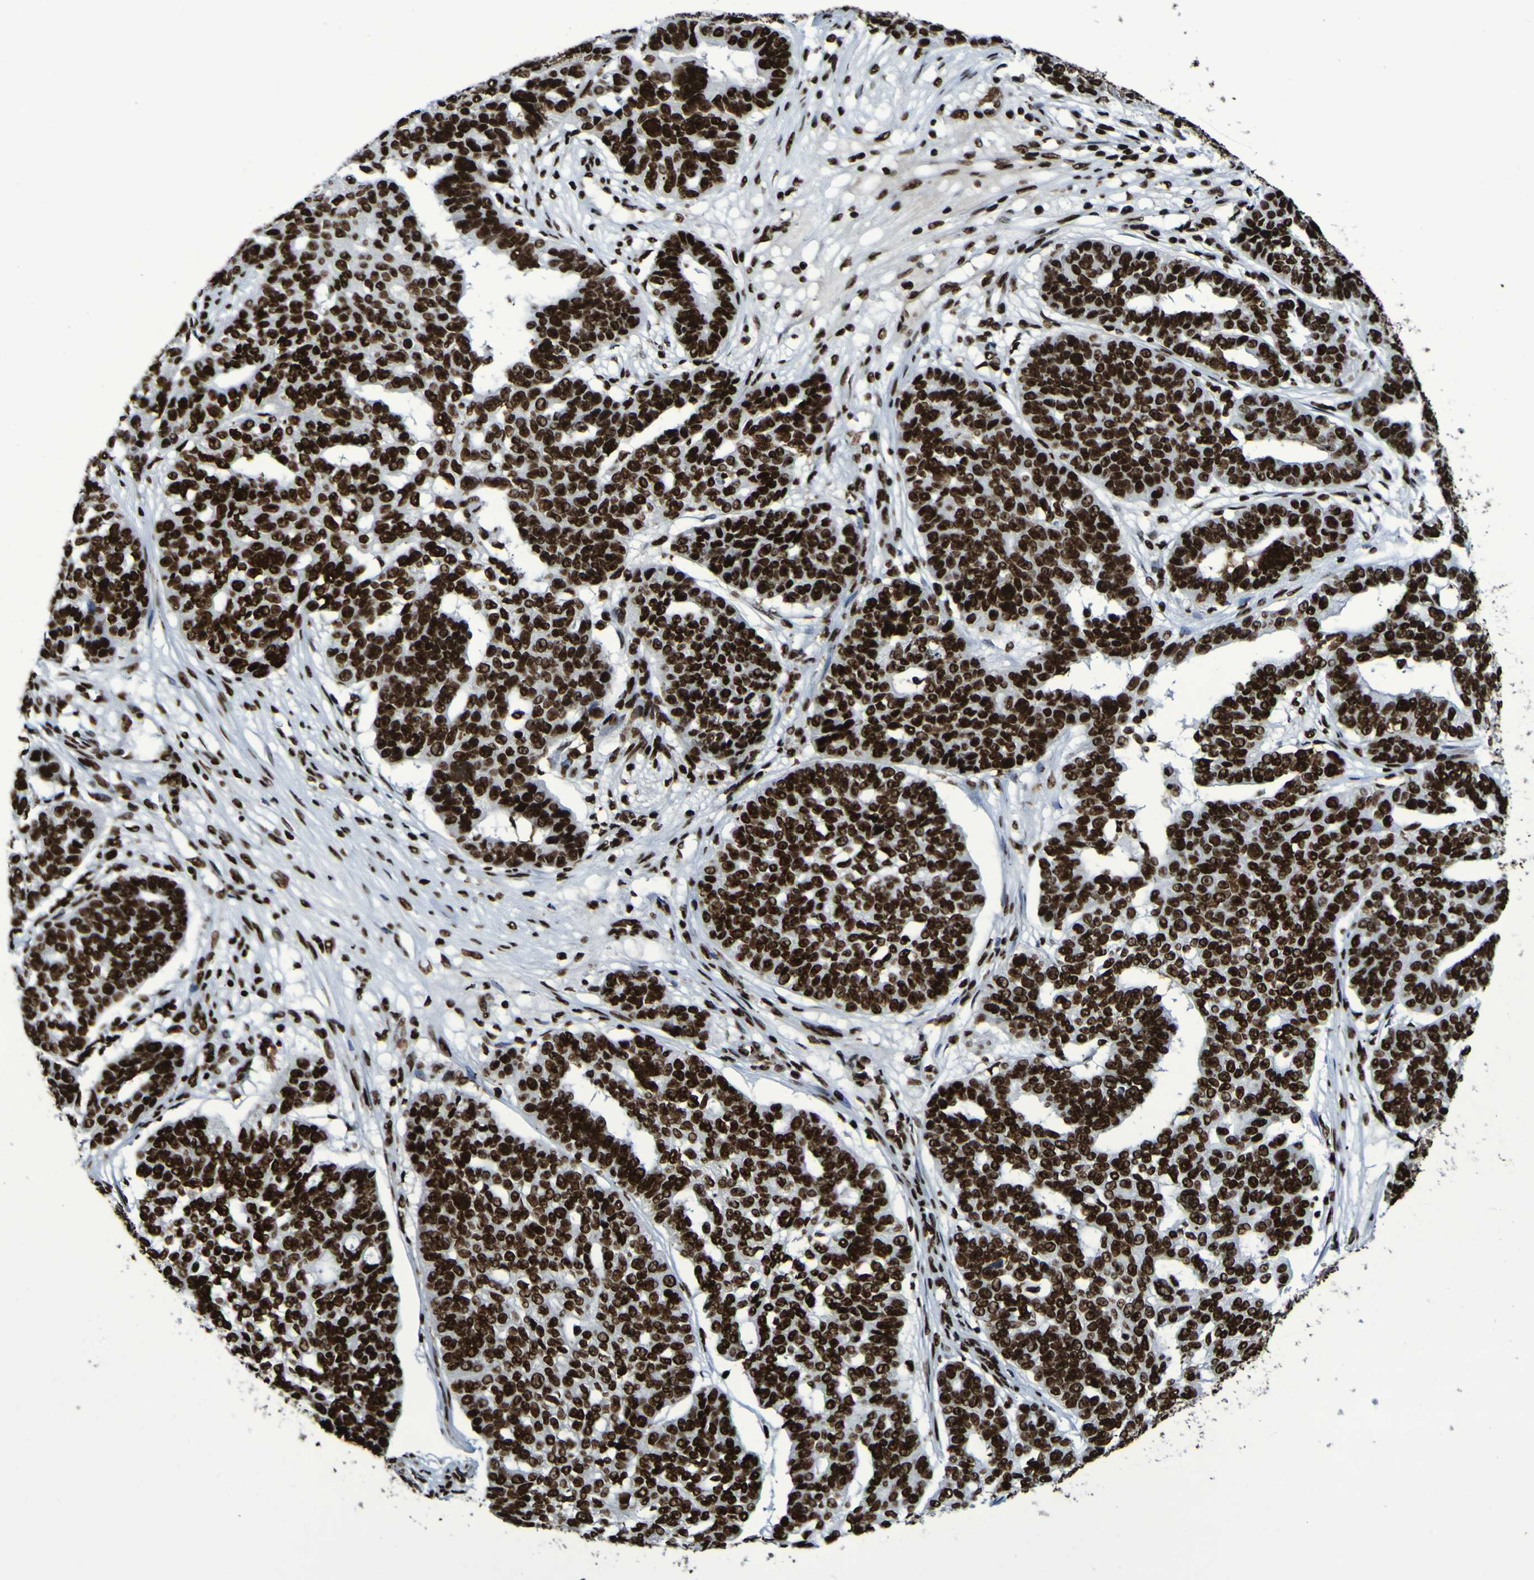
{"staining": {"intensity": "strong", "quantity": ">75%", "location": "nuclear"}, "tissue": "ovarian cancer", "cell_type": "Tumor cells", "image_type": "cancer", "snomed": [{"axis": "morphology", "description": "Cystadenocarcinoma, serous, NOS"}, {"axis": "topography", "description": "Ovary"}], "caption": "IHC photomicrograph of ovarian cancer (serous cystadenocarcinoma) stained for a protein (brown), which reveals high levels of strong nuclear positivity in approximately >75% of tumor cells.", "gene": "NPM1", "patient": {"sex": "female", "age": 59}}